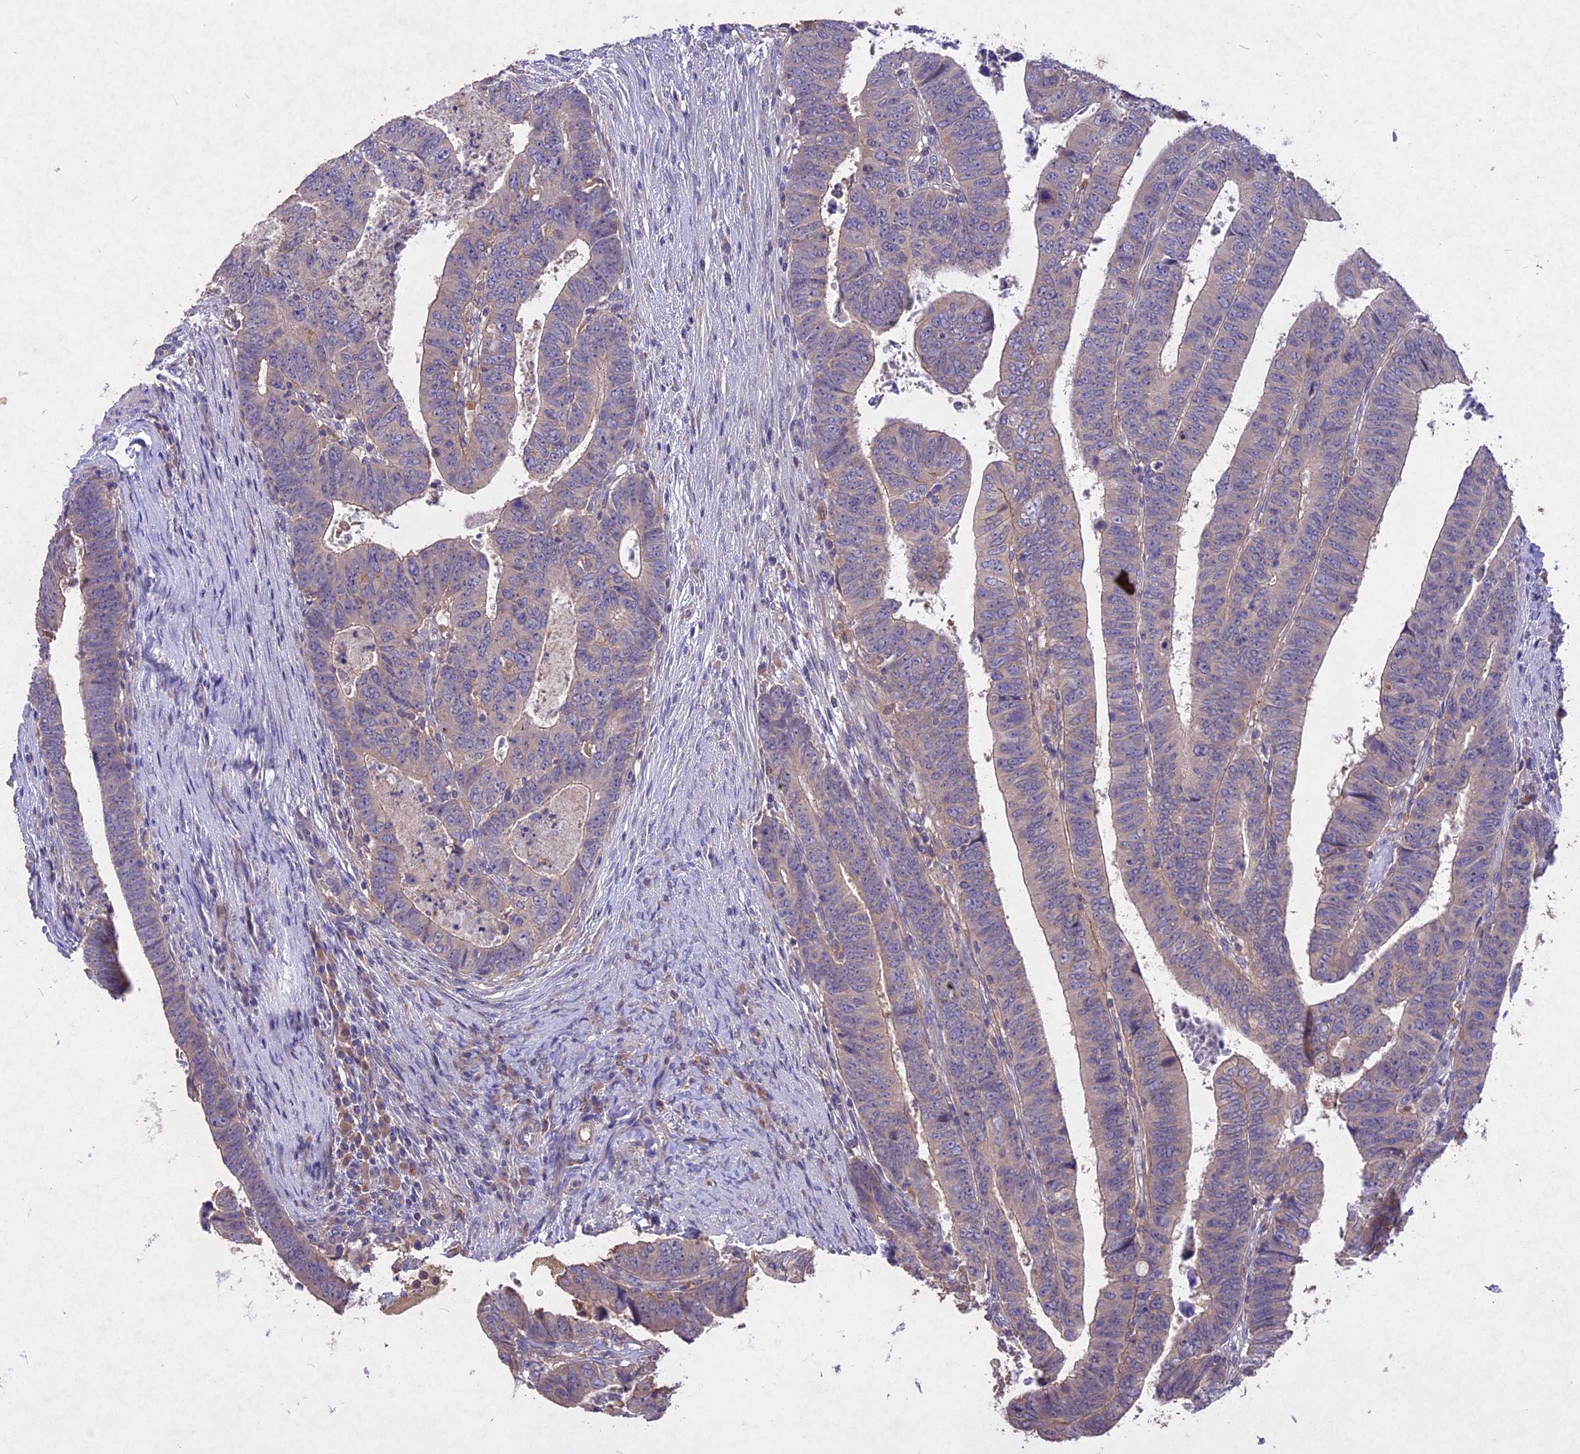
{"staining": {"intensity": "negative", "quantity": "none", "location": "none"}, "tissue": "colorectal cancer", "cell_type": "Tumor cells", "image_type": "cancer", "snomed": [{"axis": "morphology", "description": "Normal tissue, NOS"}, {"axis": "morphology", "description": "Adenocarcinoma, NOS"}, {"axis": "topography", "description": "Rectum"}], "caption": "DAB (3,3'-diaminobenzidine) immunohistochemical staining of human adenocarcinoma (colorectal) demonstrates no significant staining in tumor cells.", "gene": "SLC26A4", "patient": {"sex": "female", "age": 65}}